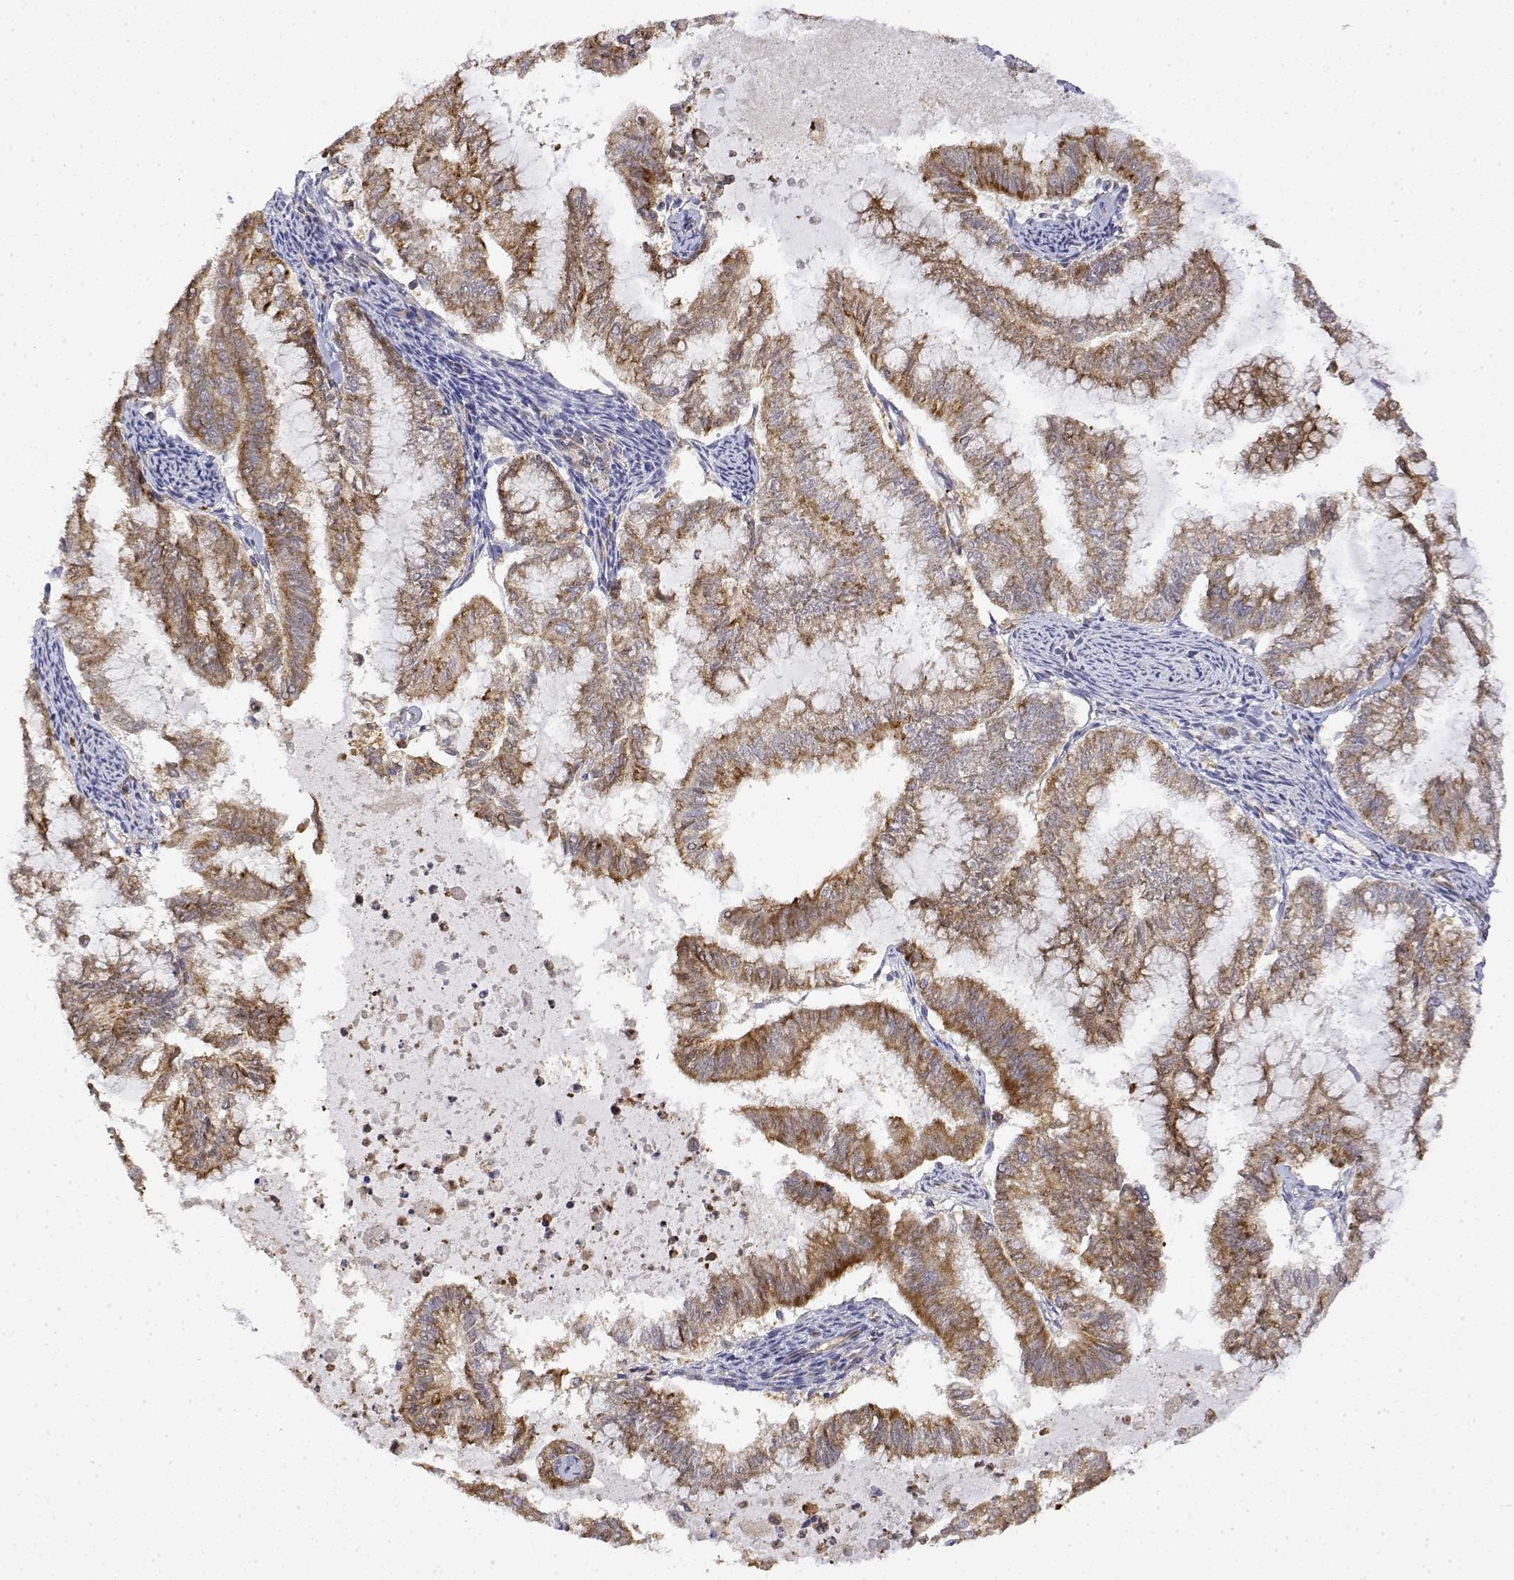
{"staining": {"intensity": "moderate", "quantity": "25%-75%", "location": "cytoplasmic/membranous"}, "tissue": "endometrial cancer", "cell_type": "Tumor cells", "image_type": "cancer", "snomed": [{"axis": "morphology", "description": "Adenocarcinoma, NOS"}, {"axis": "topography", "description": "Endometrium"}], "caption": "Immunohistochemical staining of human endometrial cancer (adenocarcinoma) shows moderate cytoplasmic/membranous protein staining in approximately 25%-75% of tumor cells.", "gene": "PACSIN2", "patient": {"sex": "female", "age": 79}}